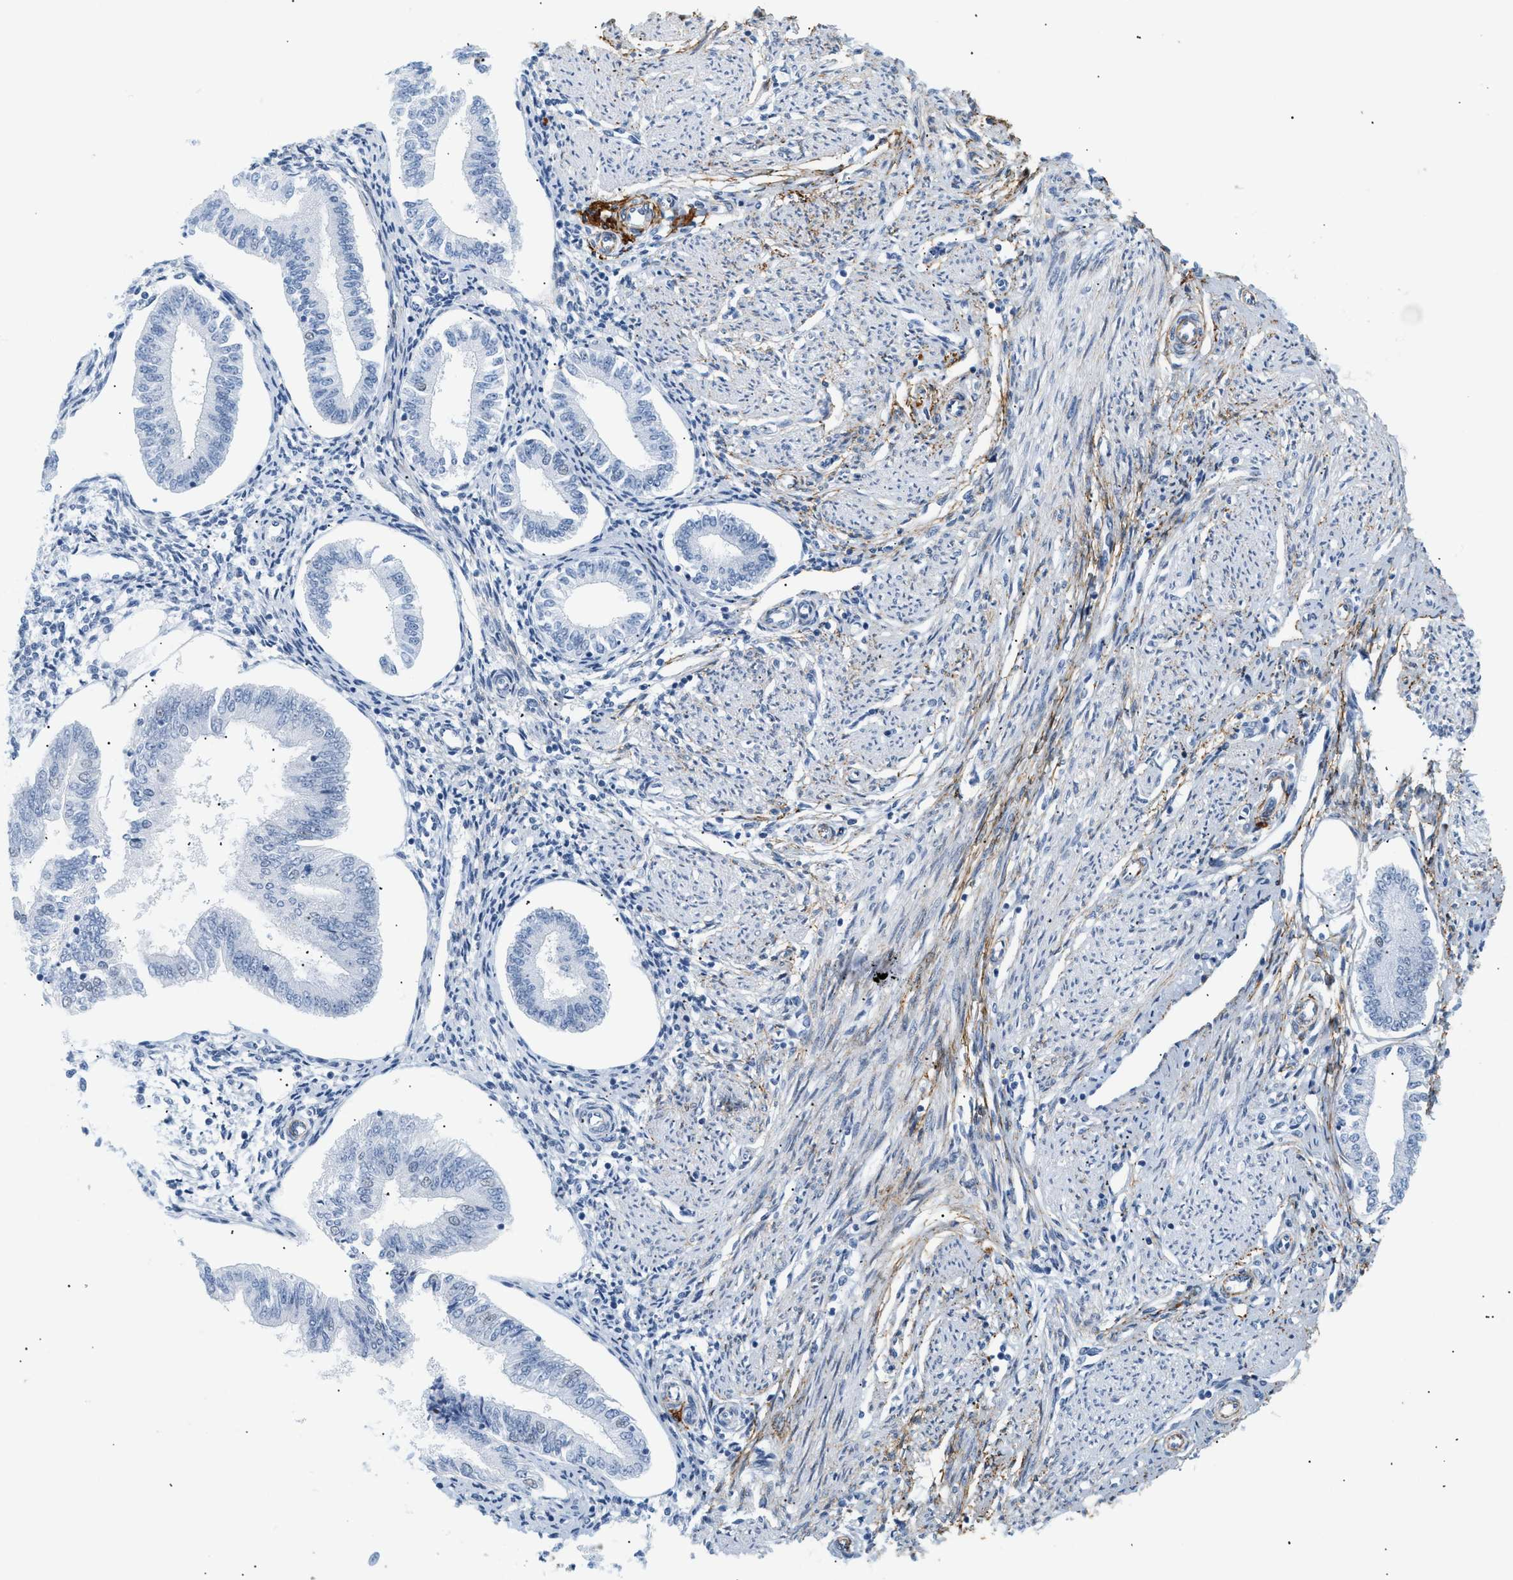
{"staining": {"intensity": "negative", "quantity": "none", "location": "none"}, "tissue": "endometrium", "cell_type": "Cells in endometrial stroma", "image_type": "normal", "snomed": [{"axis": "morphology", "description": "Normal tissue, NOS"}, {"axis": "topography", "description": "Endometrium"}], "caption": "A high-resolution photomicrograph shows immunohistochemistry (IHC) staining of unremarkable endometrium, which demonstrates no significant positivity in cells in endometrial stroma.", "gene": "ELN", "patient": {"sex": "female", "age": 50}}